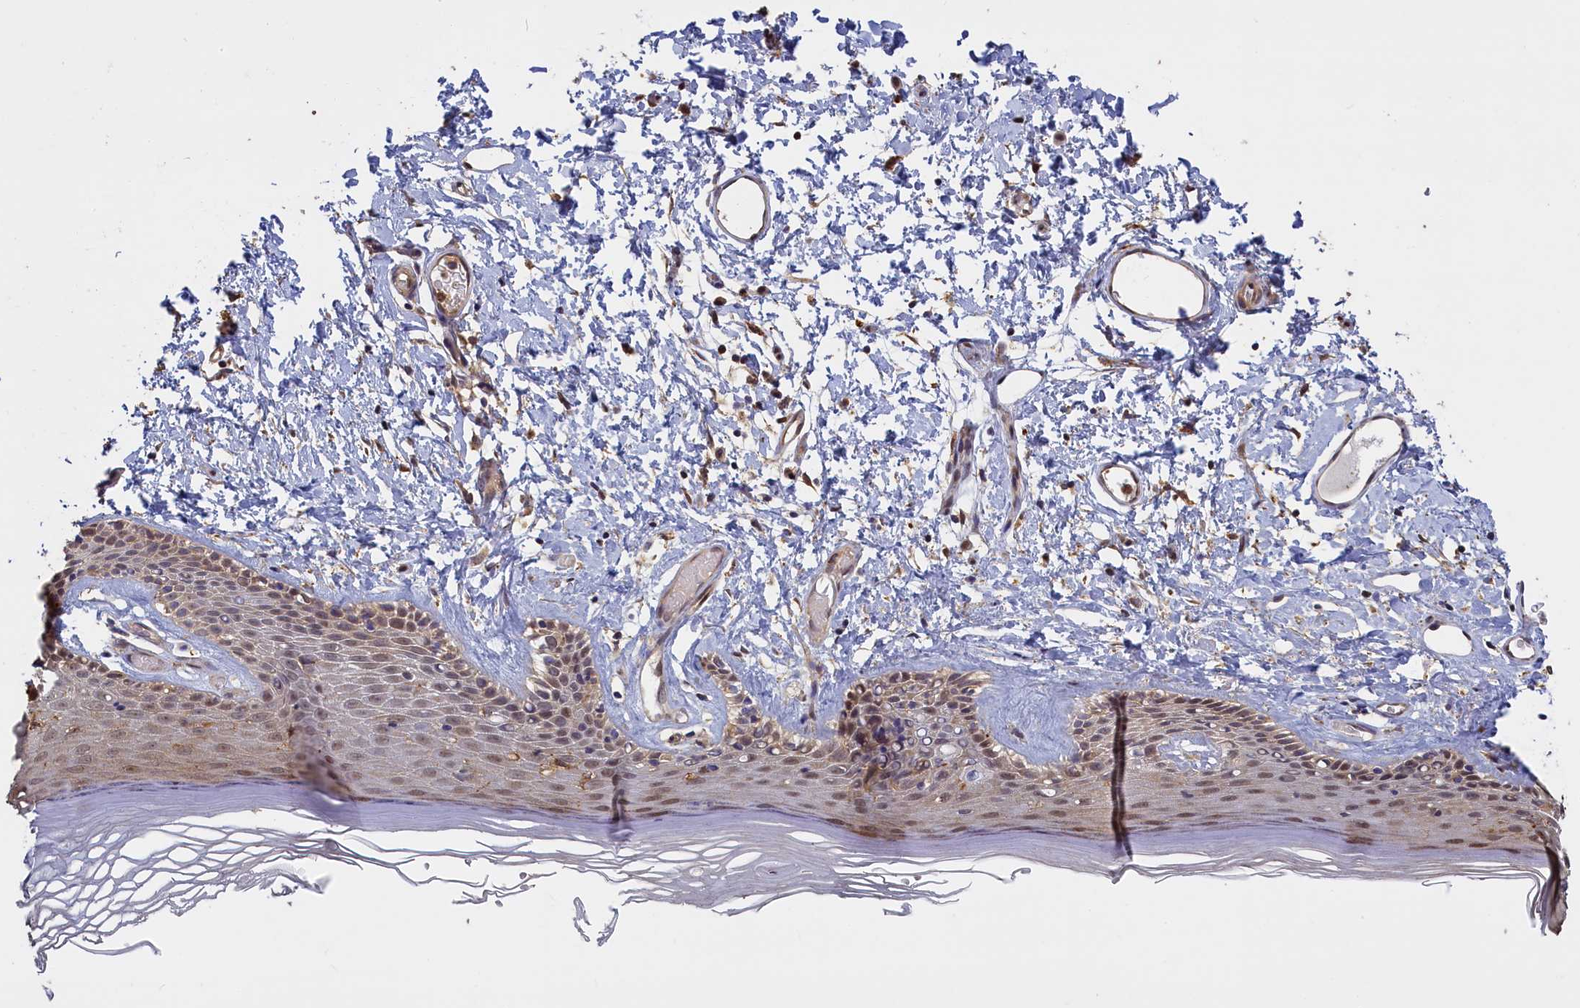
{"staining": {"intensity": "moderate", "quantity": ">75%", "location": "cytoplasmic/membranous,nuclear"}, "tissue": "skin", "cell_type": "Epidermal cells", "image_type": "normal", "snomed": [{"axis": "morphology", "description": "Normal tissue, NOS"}, {"axis": "topography", "description": "Adipose tissue"}, {"axis": "topography", "description": "Vascular tissue"}, {"axis": "topography", "description": "Vulva"}, {"axis": "topography", "description": "Peripheral nerve tissue"}], "caption": "DAB (3,3'-diaminobenzidine) immunohistochemical staining of benign skin reveals moderate cytoplasmic/membranous,nuclear protein expression in about >75% of epidermal cells. (DAB (3,3'-diaminobenzidine) IHC with brightfield microscopy, high magnification).", "gene": "UCHL3", "patient": {"sex": "female", "age": 86}}